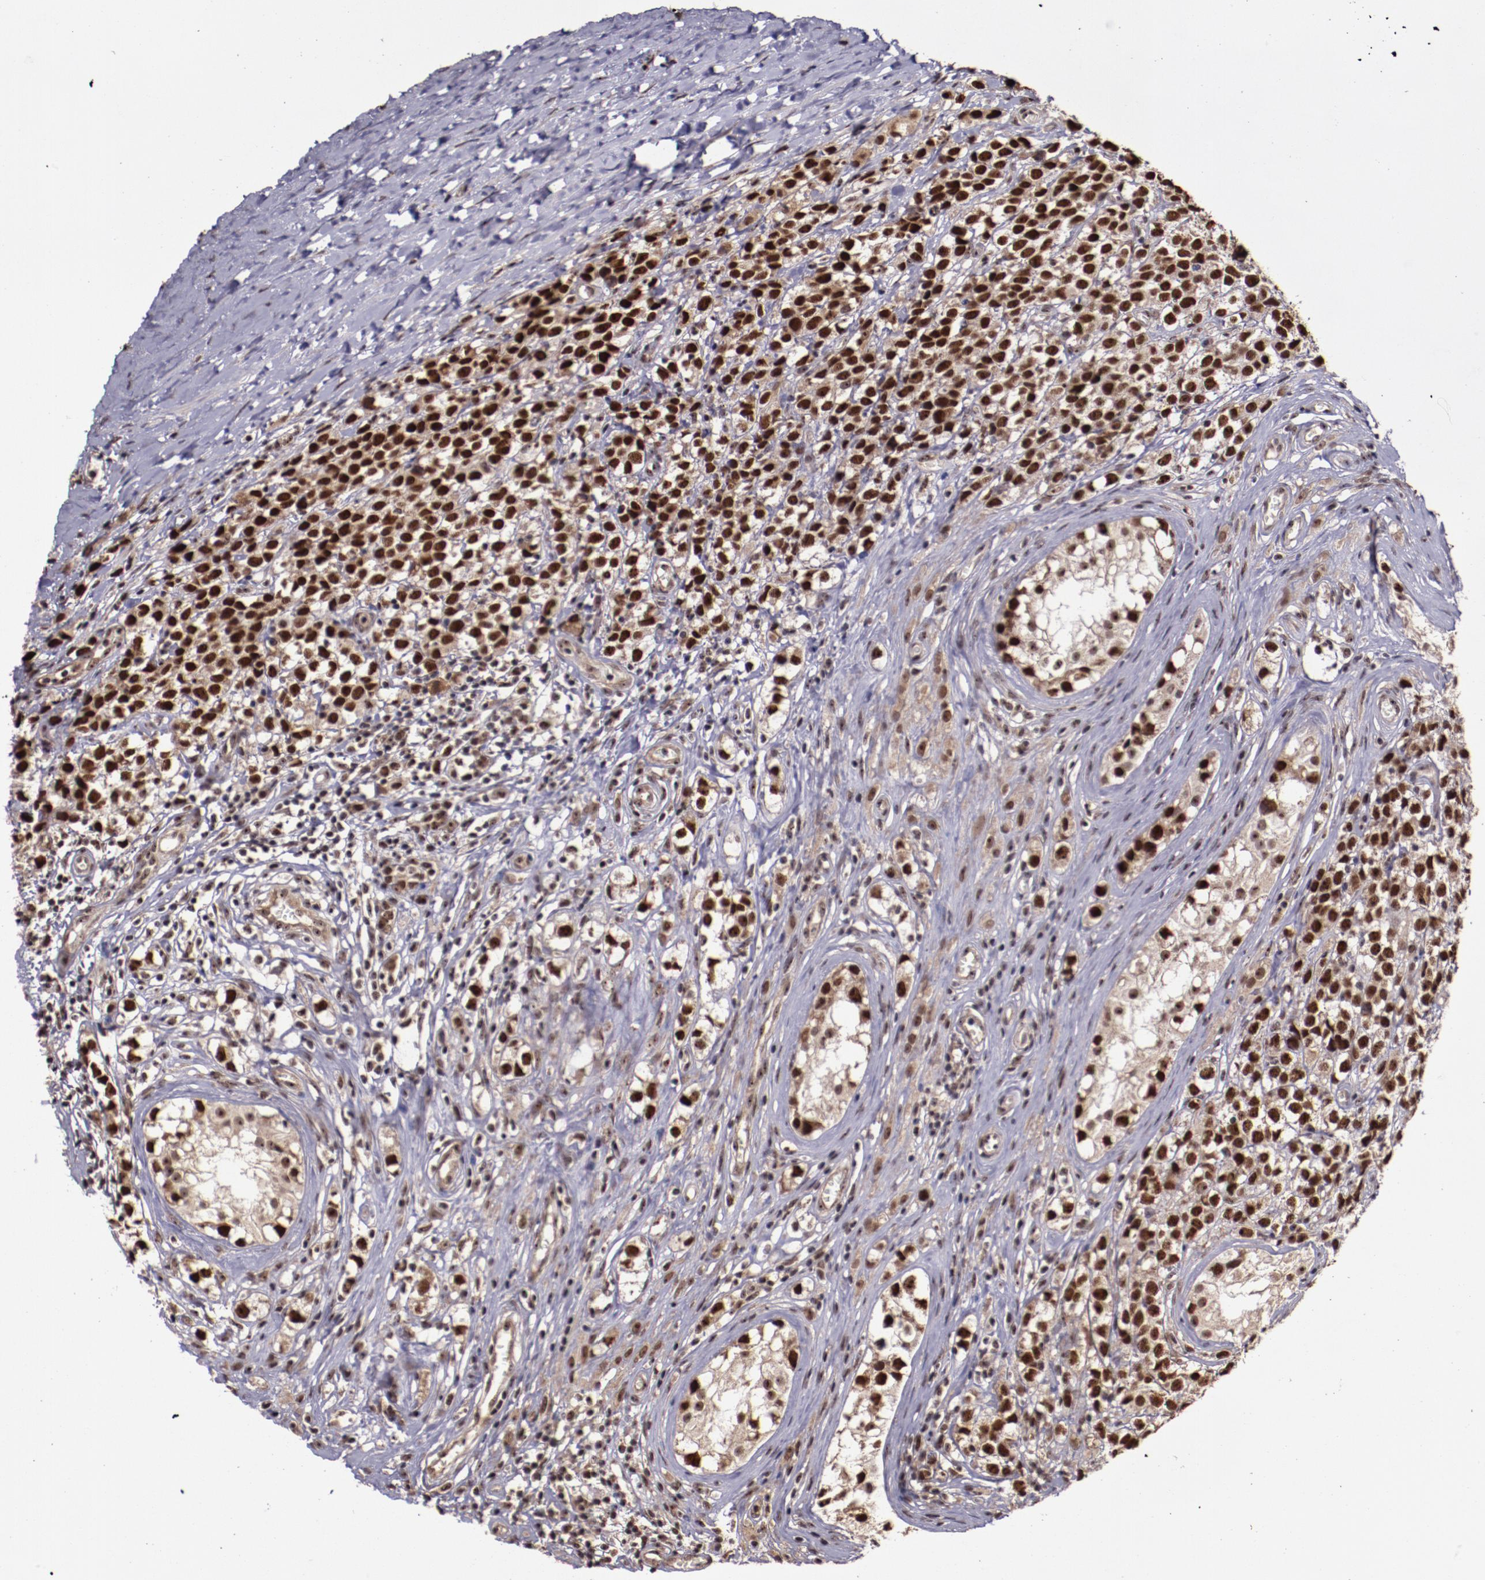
{"staining": {"intensity": "strong", "quantity": ">75%", "location": "cytoplasmic/membranous,nuclear"}, "tissue": "testis cancer", "cell_type": "Tumor cells", "image_type": "cancer", "snomed": [{"axis": "morphology", "description": "Seminoma, NOS"}, {"axis": "topography", "description": "Testis"}], "caption": "Immunohistochemical staining of human seminoma (testis) reveals strong cytoplasmic/membranous and nuclear protein expression in about >75% of tumor cells.", "gene": "CECR2", "patient": {"sex": "male", "age": 25}}